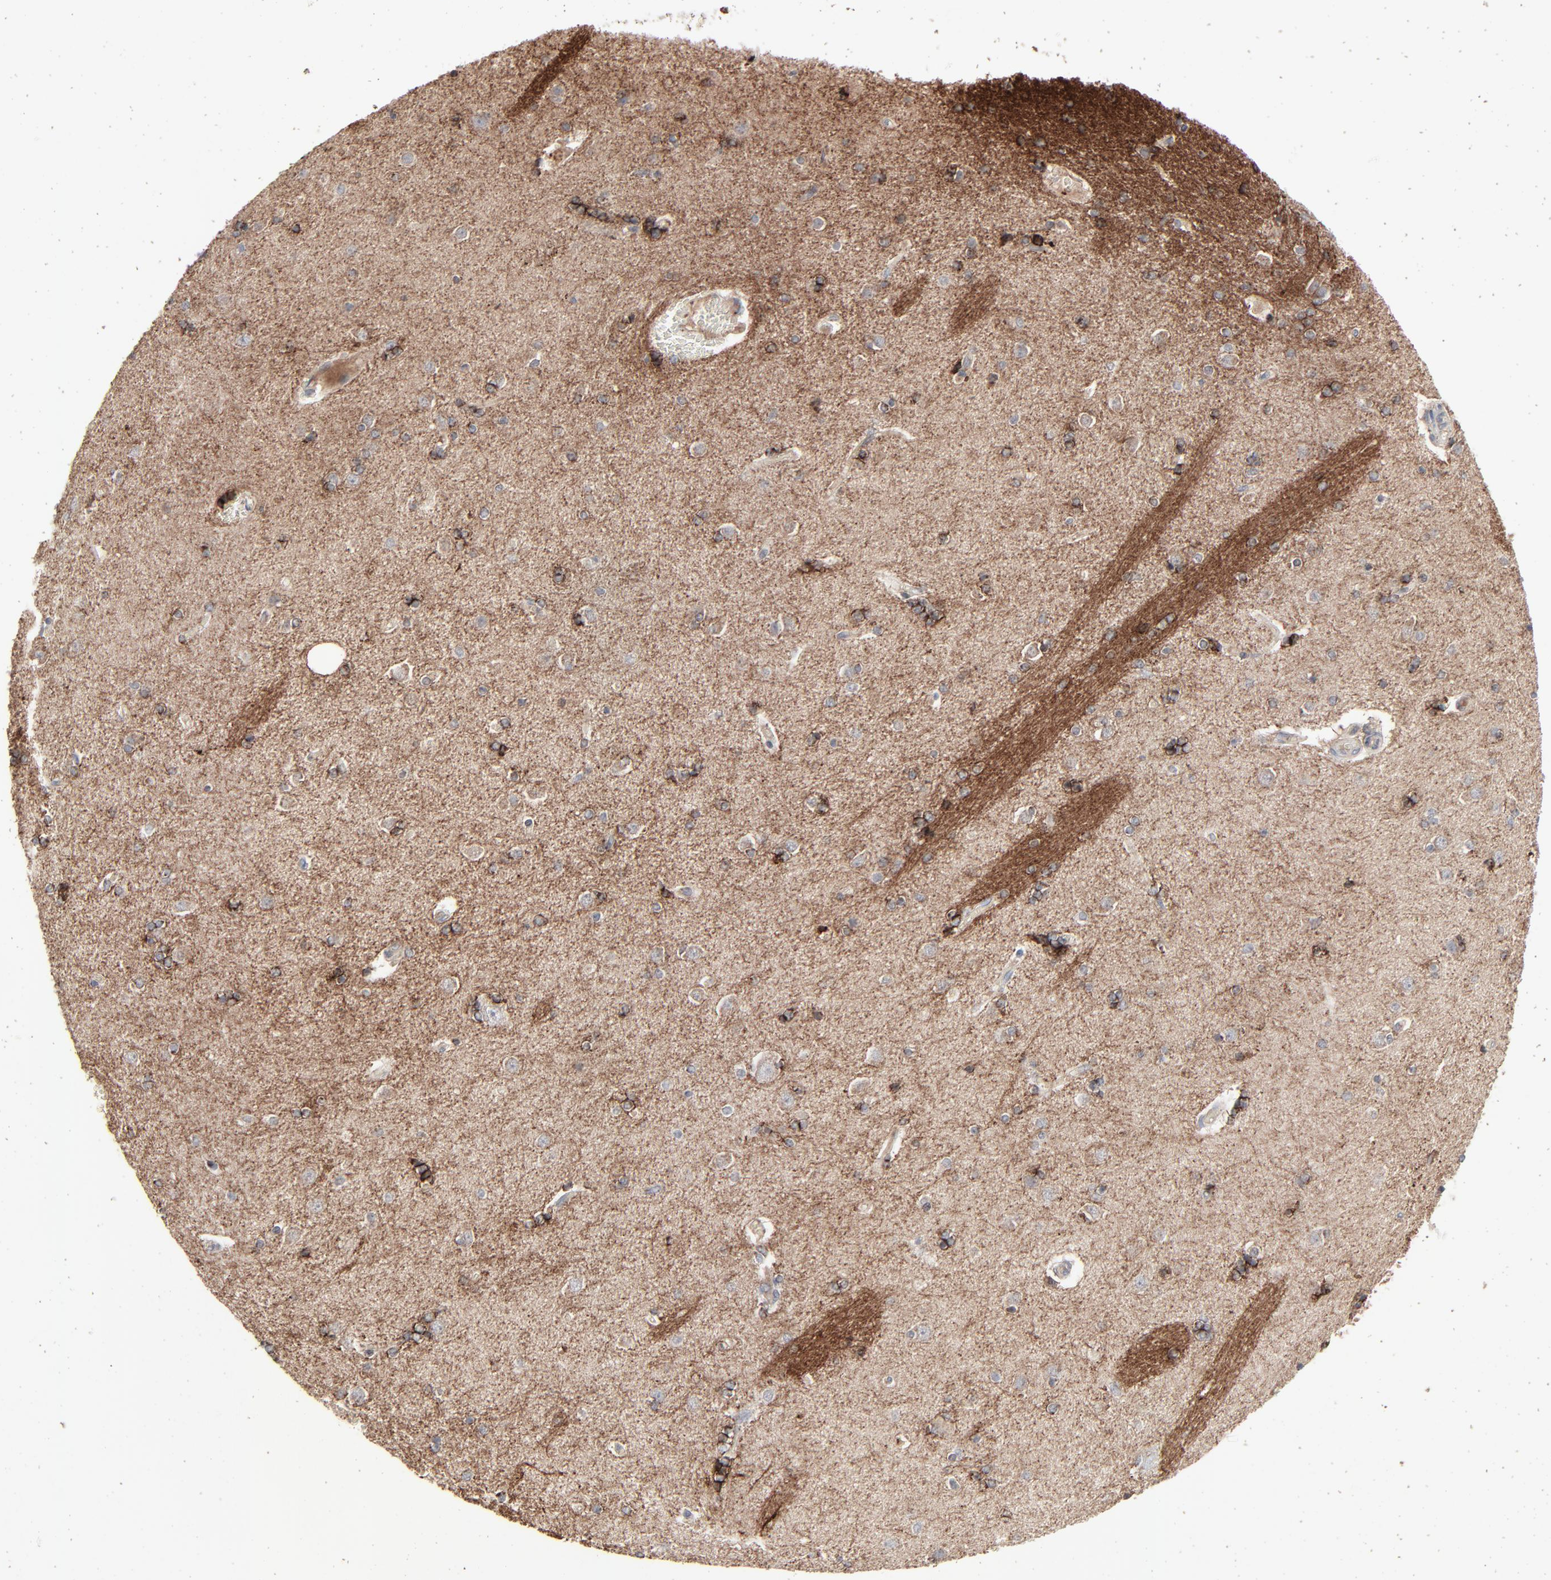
{"staining": {"intensity": "negative", "quantity": "none", "location": "none"}, "tissue": "caudate", "cell_type": "Glial cells", "image_type": "normal", "snomed": [{"axis": "morphology", "description": "Normal tissue, NOS"}, {"axis": "topography", "description": "Lateral ventricle wall"}], "caption": "This is a micrograph of immunohistochemistry staining of normal caudate, which shows no expression in glial cells.", "gene": "JAM3", "patient": {"sex": "female", "age": 54}}